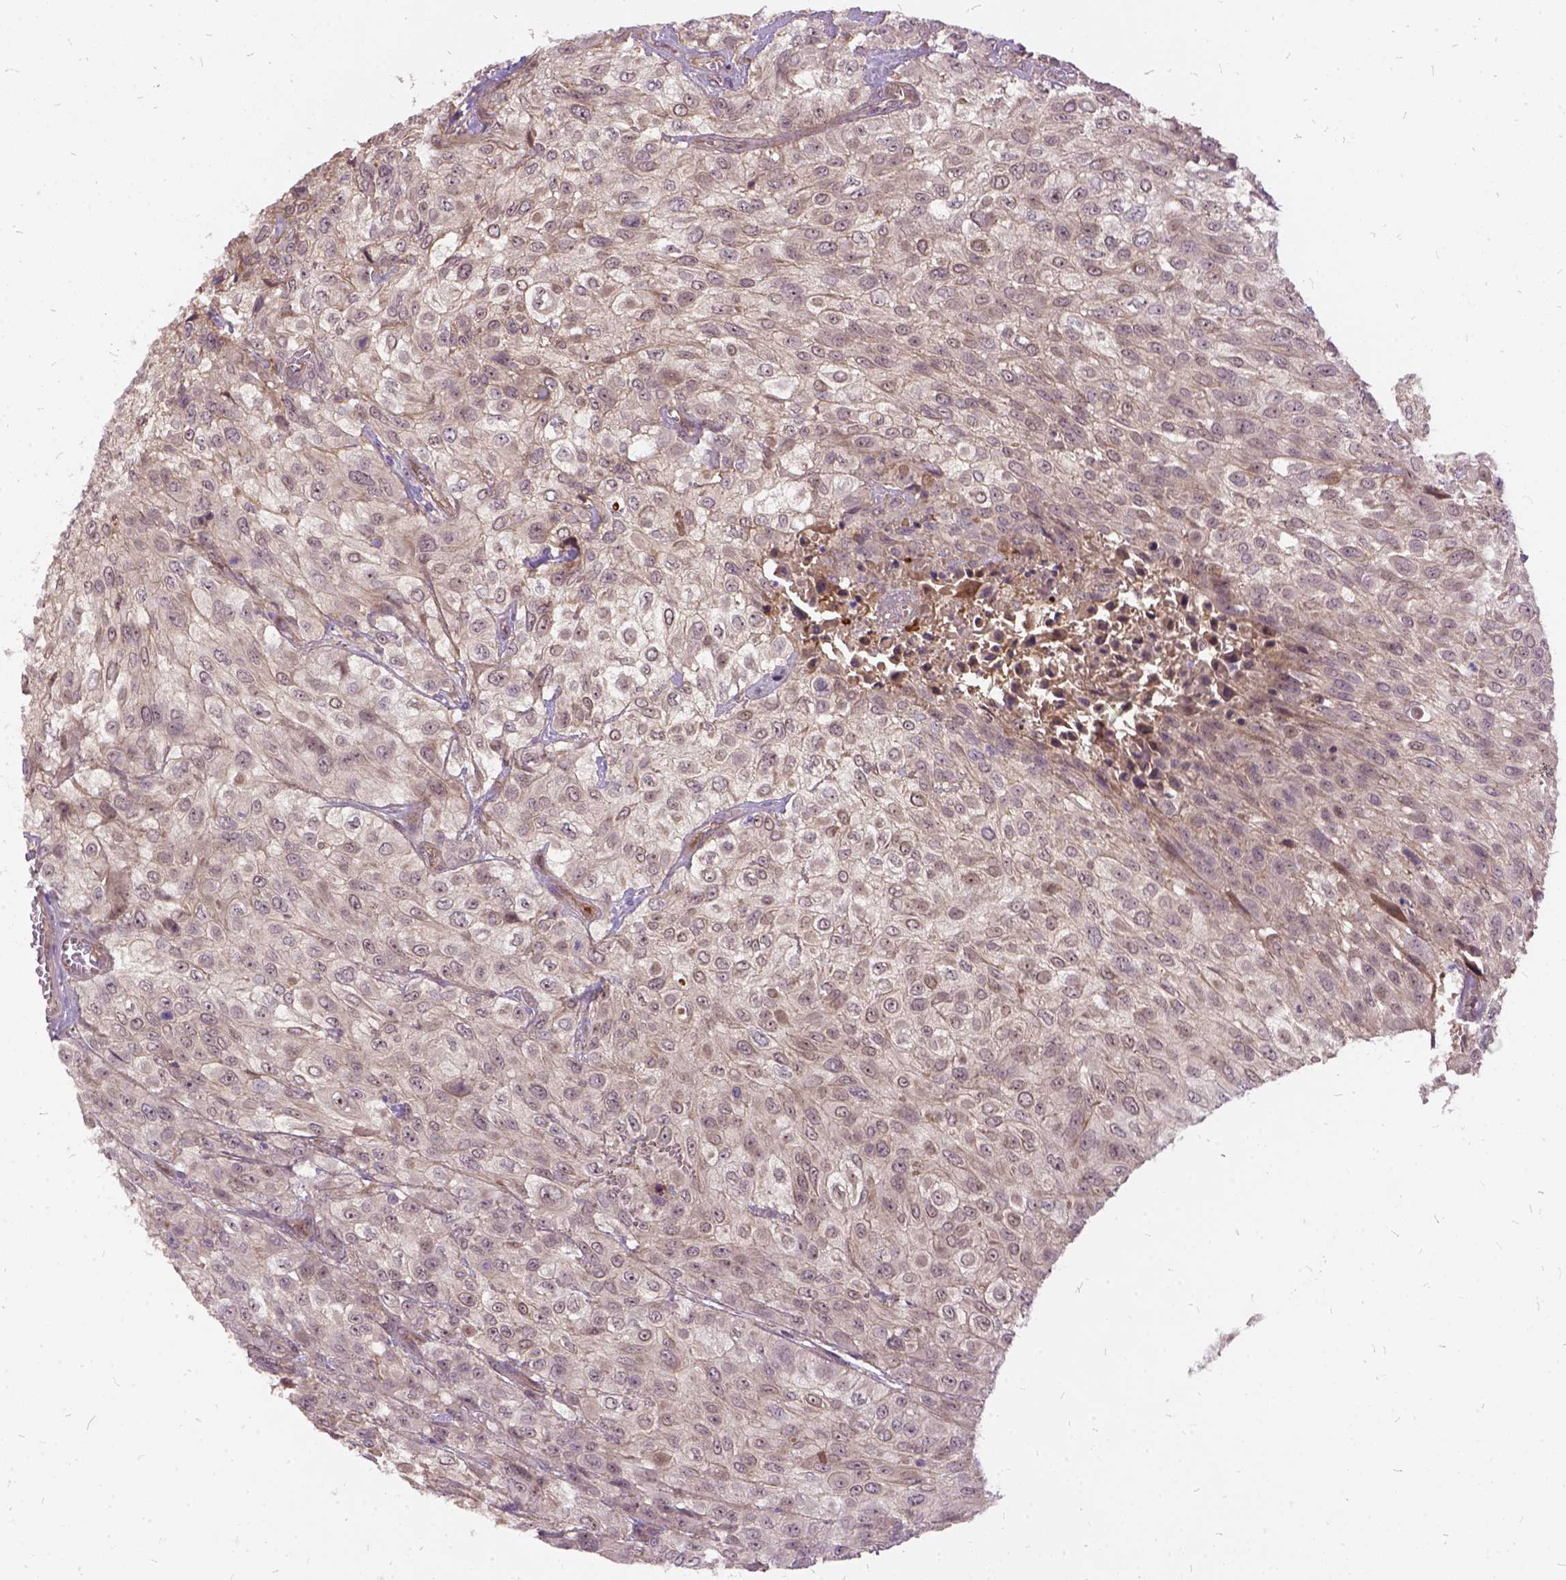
{"staining": {"intensity": "negative", "quantity": "none", "location": "none"}, "tissue": "urothelial cancer", "cell_type": "Tumor cells", "image_type": "cancer", "snomed": [{"axis": "morphology", "description": "Urothelial carcinoma, High grade"}, {"axis": "topography", "description": "Urinary bladder"}], "caption": "Histopathology image shows no protein expression in tumor cells of high-grade urothelial carcinoma tissue.", "gene": "ILRUN", "patient": {"sex": "male", "age": 57}}